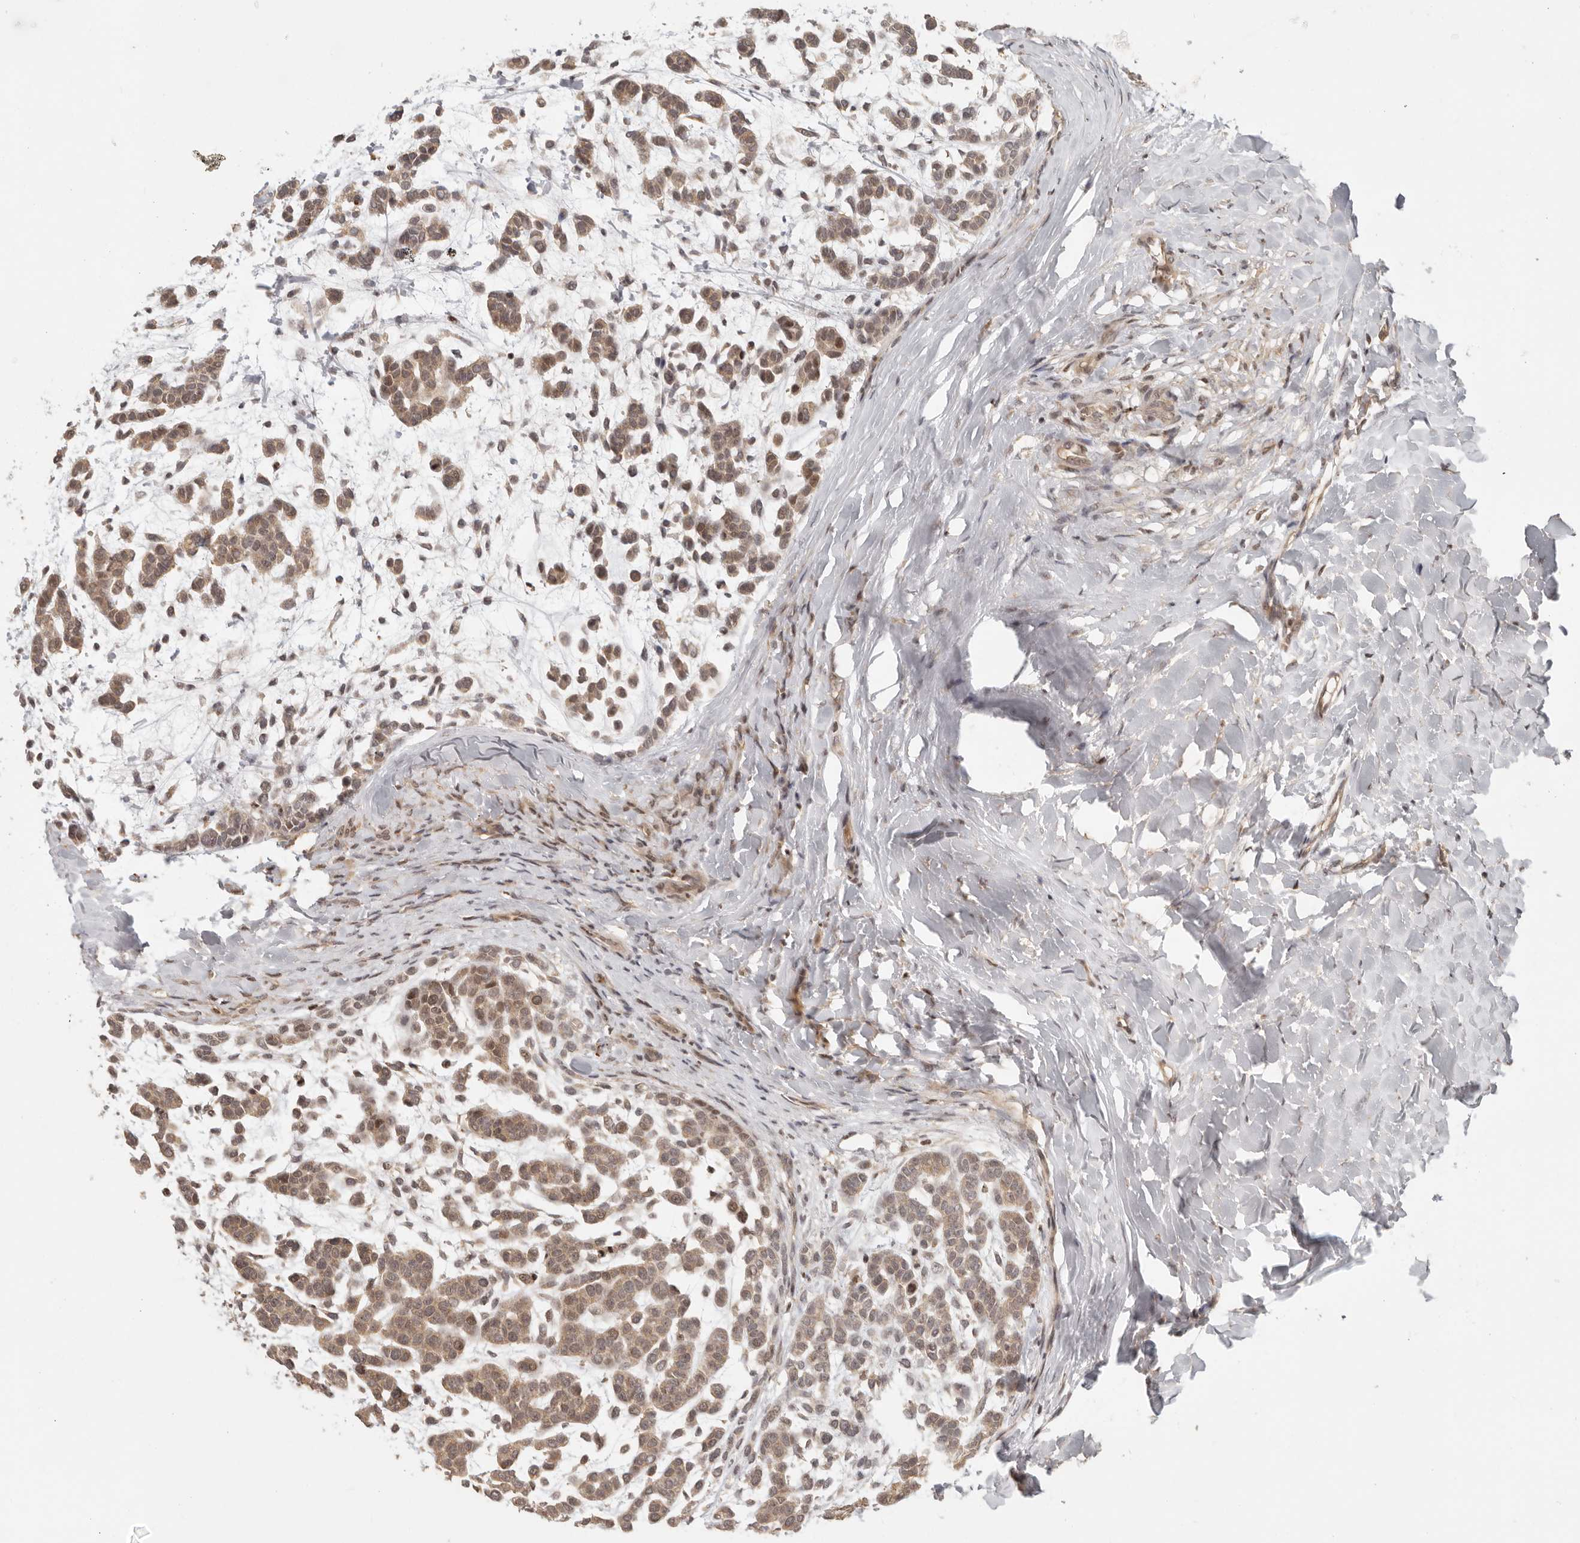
{"staining": {"intensity": "weak", "quantity": ">75%", "location": "cytoplasmic/membranous,nuclear"}, "tissue": "head and neck cancer", "cell_type": "Tumor cells", "image_type": "cancer", "snomed": [{"axis": "morphology", "description": "Adenocarcinoma, NOS"}, {"axis": "morphology", "description": "Adenoma, NOS"}, {"axis": "topography", "description": "Head-Neck"}], "caption": "There is low levels of weak cytoplasmic/membranous and nuclear positivity in tumor cells of adenocarcinoma (head and neck), as demonstrated by immunohistochemical staining (brown color).", "gene": "PSMA5", "patient": {"sex": "female", "age": 55}}